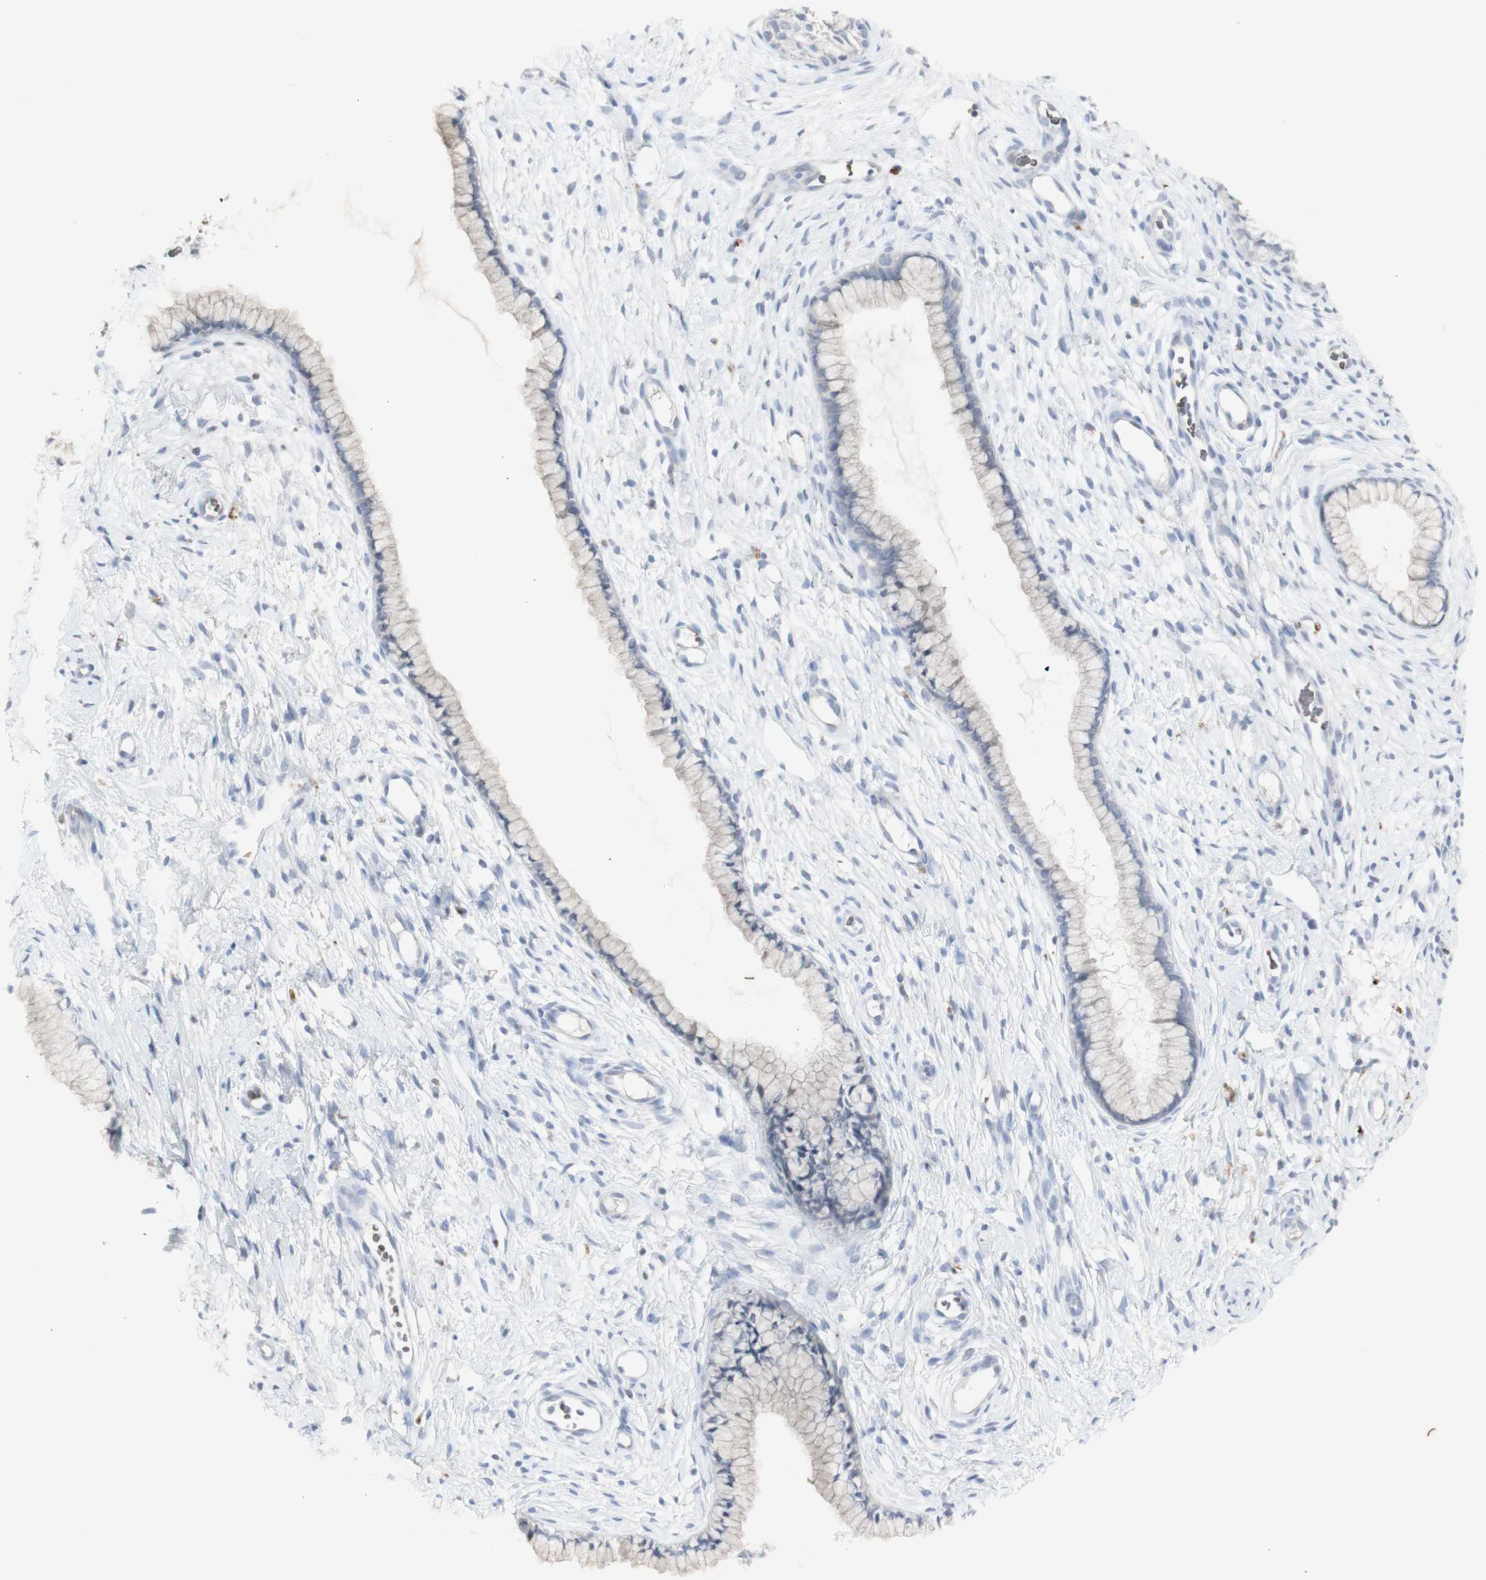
{"staining": {"intensity": "weak", "quantity": ">75%", "location": "cytoplasmic/membranous"}, "tissue": "cervix", "cell_type": "Glandular cells", "image_type": "normal", "snomed": [{"axis": "morphology", "description": "Normal tissue, NOS"}, {"axis": "topography", "description": "Cervix"}], "caption": "DAB (3,3'-diaminobenzidine) immunohistochemical staining of benign human cervix displays weak cytoplasmic/membranous protein positivity in about >75% of glandular cells.", "gene": "INS", "patient": {"sex": "female", "age": 65}}